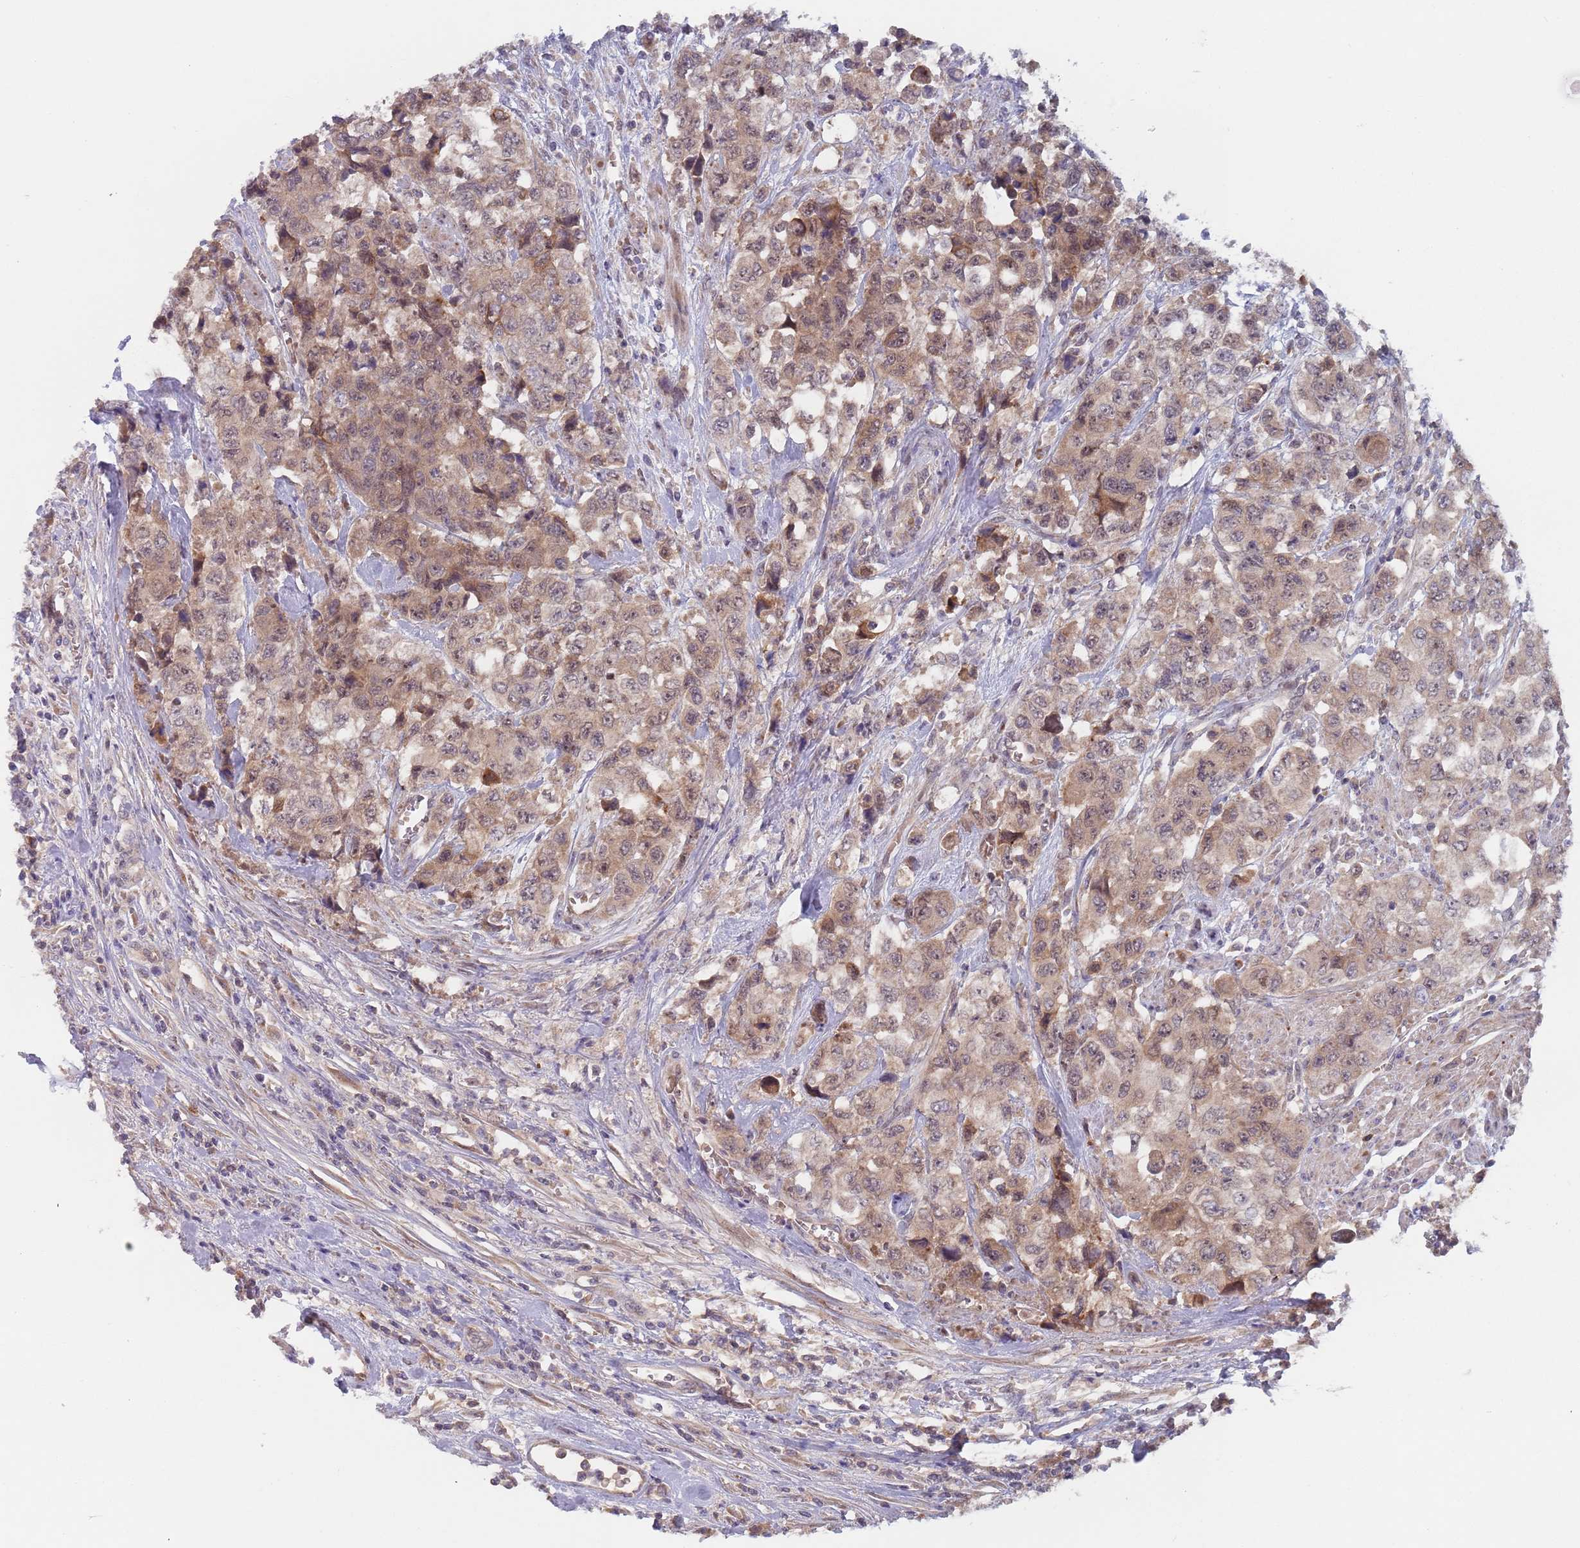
{"staining": {"intensity": "weak", "quantity": ">75%", "location": "cytoplasmic/membranous,nuclear"}, "tissue": "urothelial cancer", "cell_type": "Tumor cells", "image_type": "cancer", "snomed": [{"axis": "morphology", "description": "Urothelial carcinoma, High grade"}, {"axis": "topography", "description": "Urinary bladder"}], "caption": "Human high-grade urothelial carcinoma stained for a protein (brown) demonstrates weak cytoplasmic/membranous and nuclear positive staining in about >75% of tumor cells.", "gene": "ZNF140", "patient": {"sex": "female", "age": 78}}